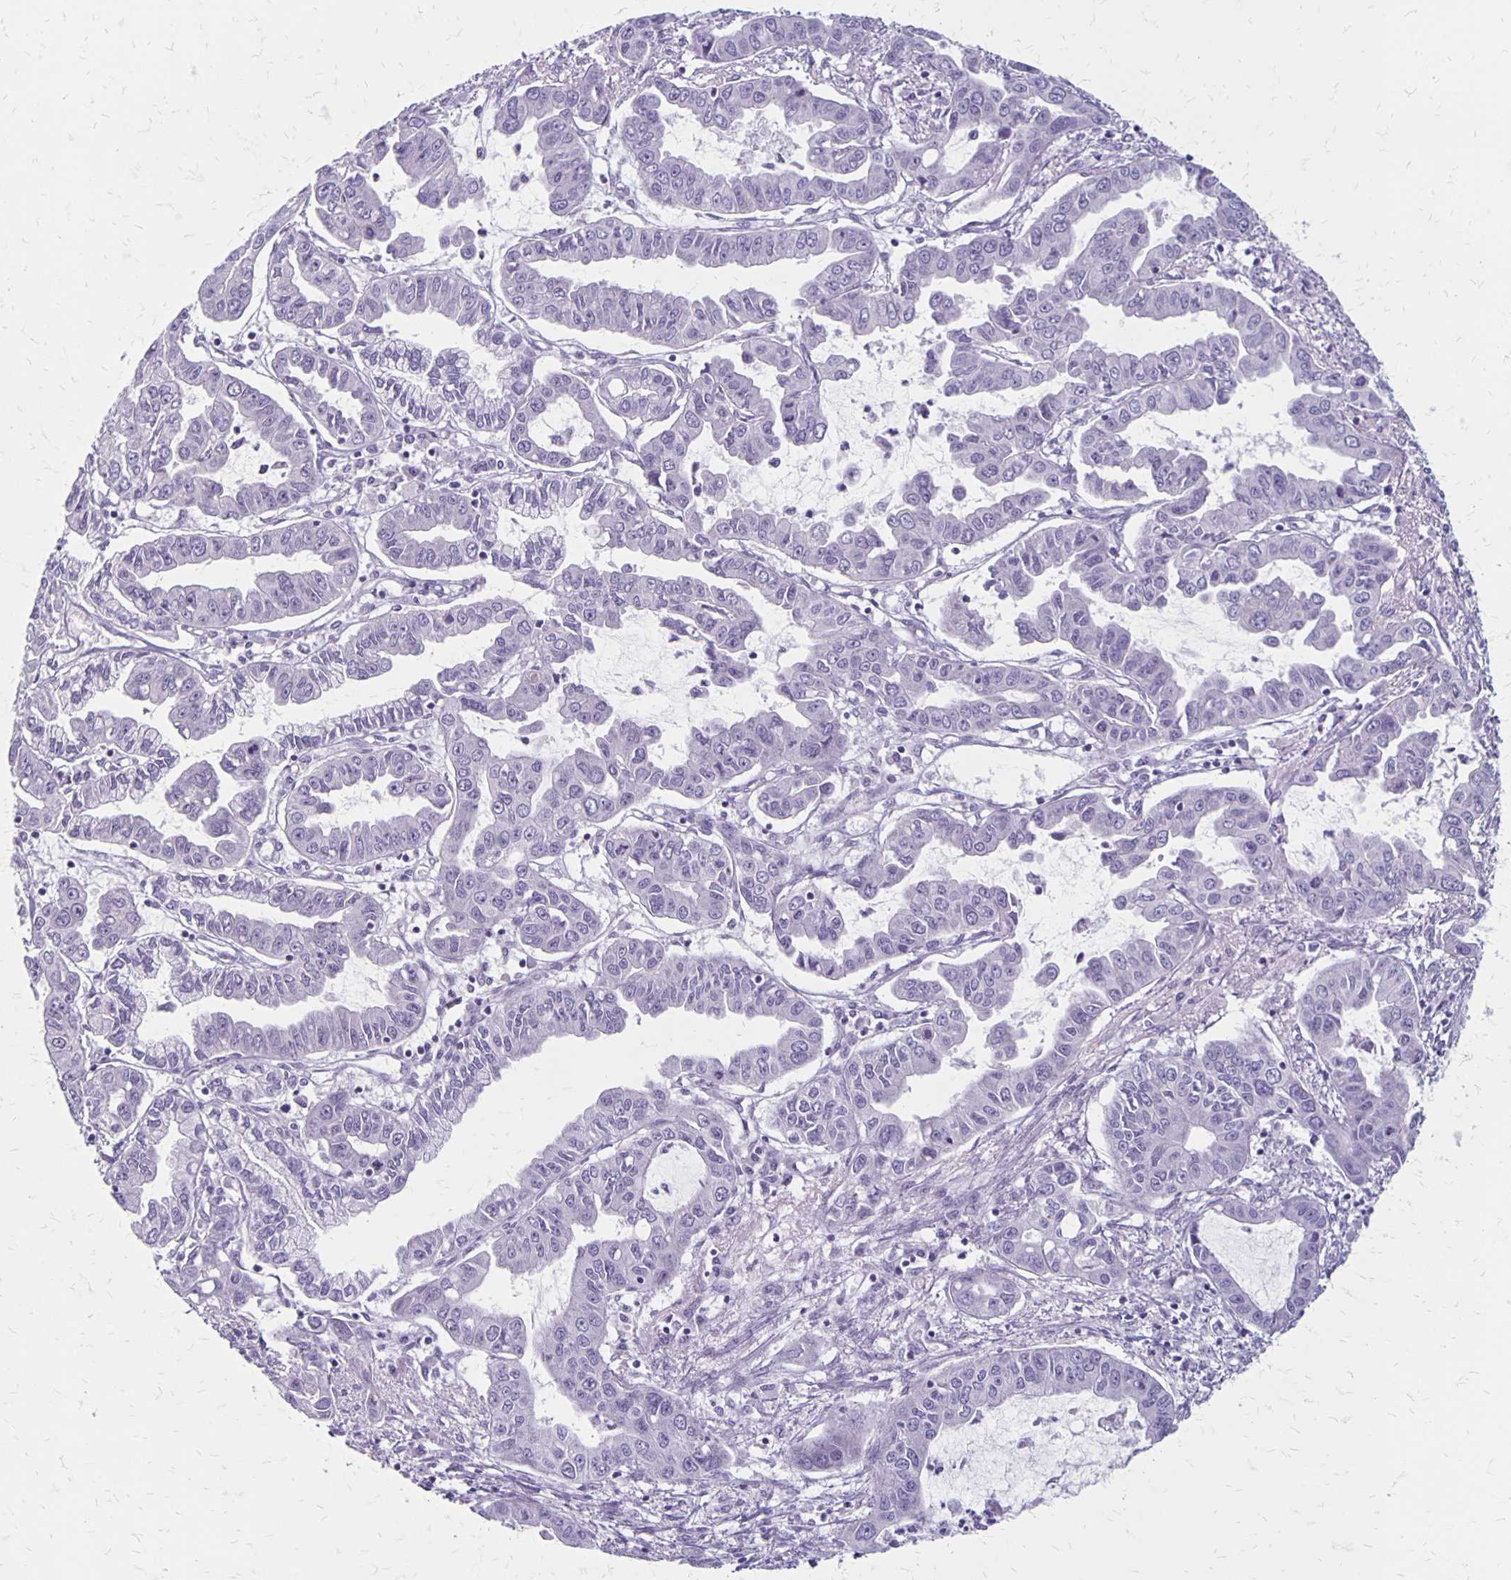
{"staining": {"intensity": "negative", "quantity": "none", "location": "none"}, "tissue": "liver cancer", "cell_type": "Tumor cells", "image_type": "cancer", "snomed": [{"axis": "morphology", "description": "Cholangiocarcinoma"}, {"axis": "topography", "description": "Liver"}], "caption": "Immunohistochemistry (IHC) of human liver cancer (cholangiocarcinoma) exhibits no positivity in tumor cells. The staining was performed using DAB to visualize the protein expression in brown, while the nuclei were stained in blue with hematoxylin (Magnification: 20x).", "gene": "HOMER1", "patient": {"sex": "male", "age": 58}}